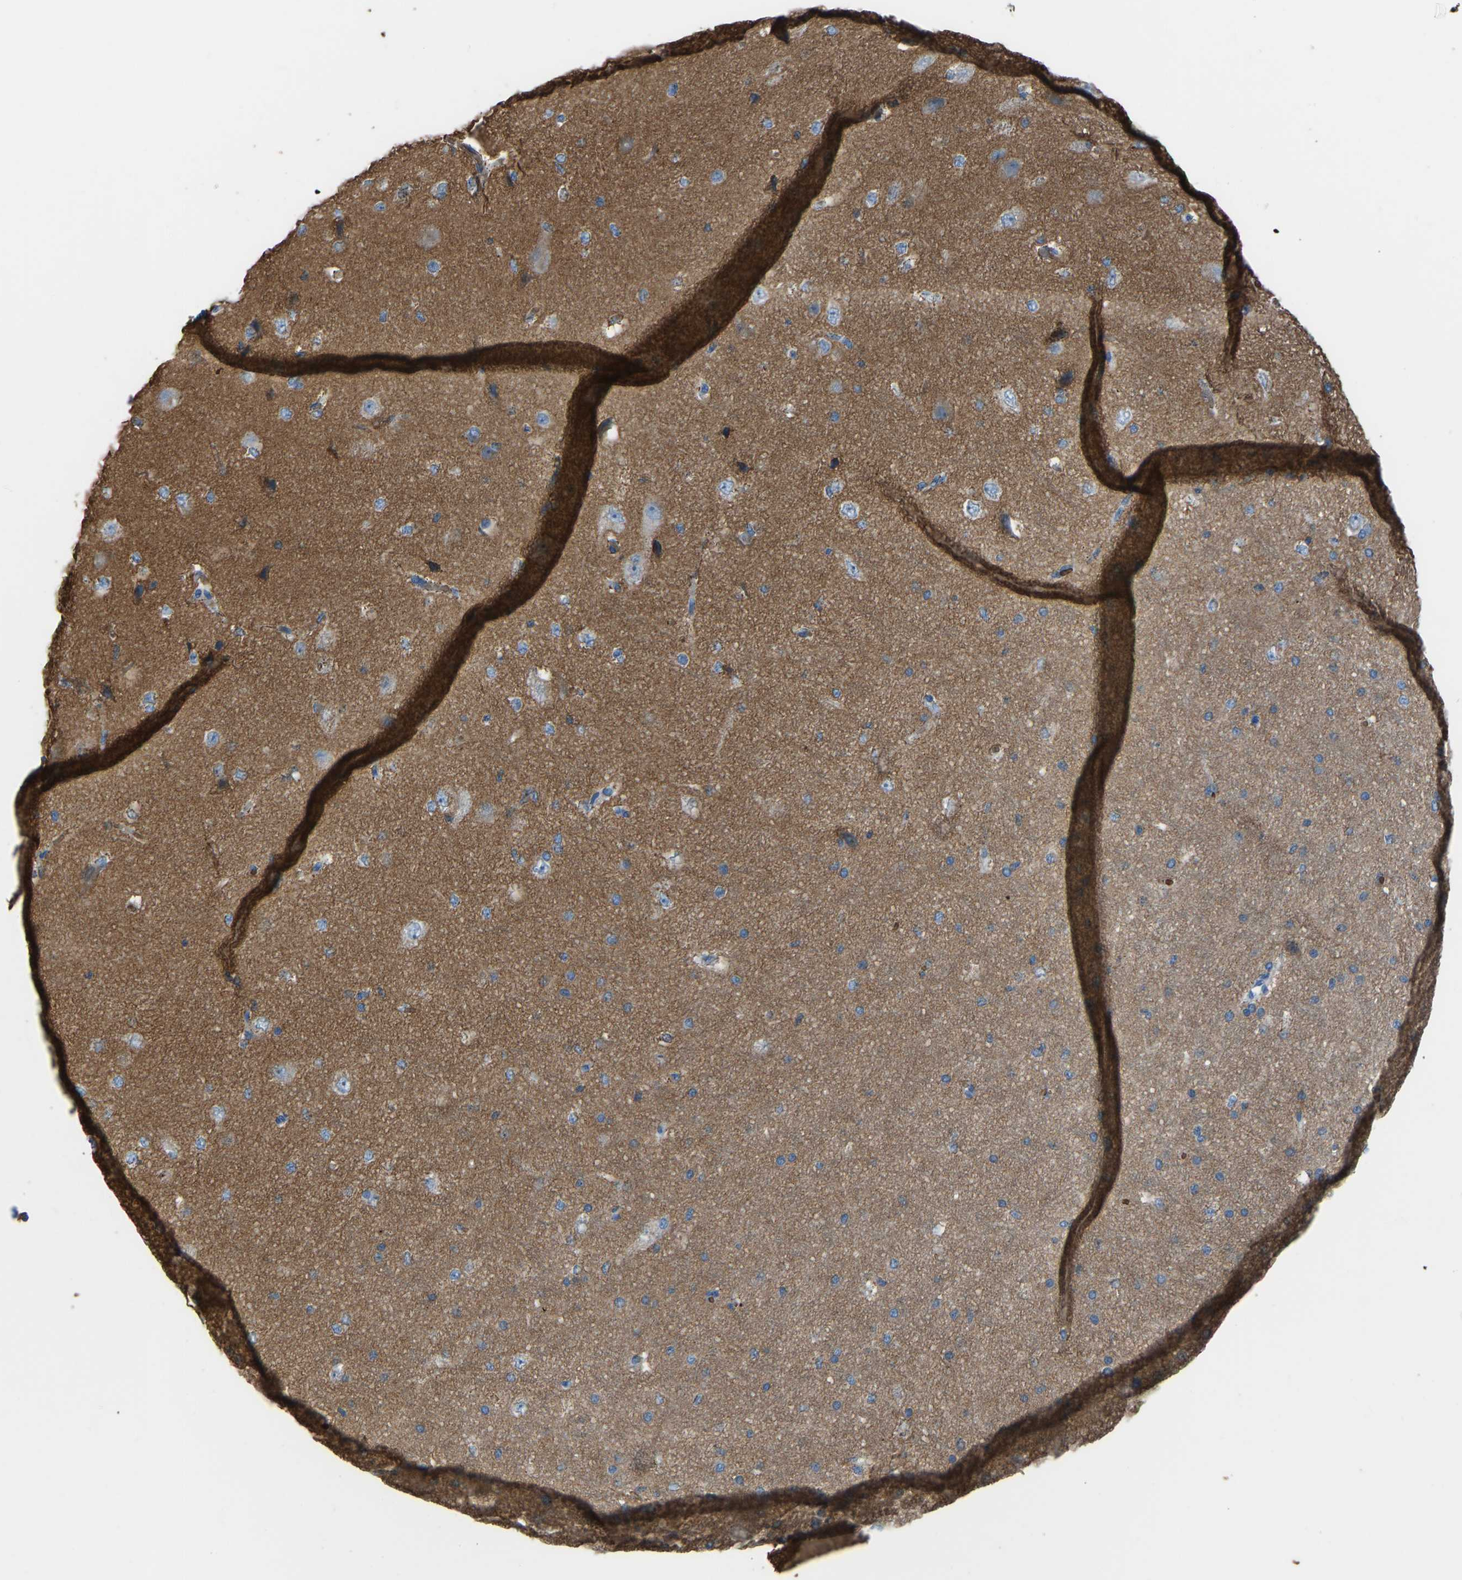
{"staining": {"intensity": "negative", "quantity": "none", "location": "none"}, "tissue": "cerebral cortex", "cell_type": "Endothelial cells", "image_type": "normal", "snomed": [{"axis": "morphology", "description": "Normal tissue, NOS"}, {"axis": "morphology", "description": "Developmental malformation"}, {"axis": "topography", "description": "Cerebral cortex"}], "caption": "DAB immunohistochemical staining of normal cerebral cortex shows no significant expression in endothelial cells.", "gene": "PIGS", "patient": {"sex": "female", "age": 30}}